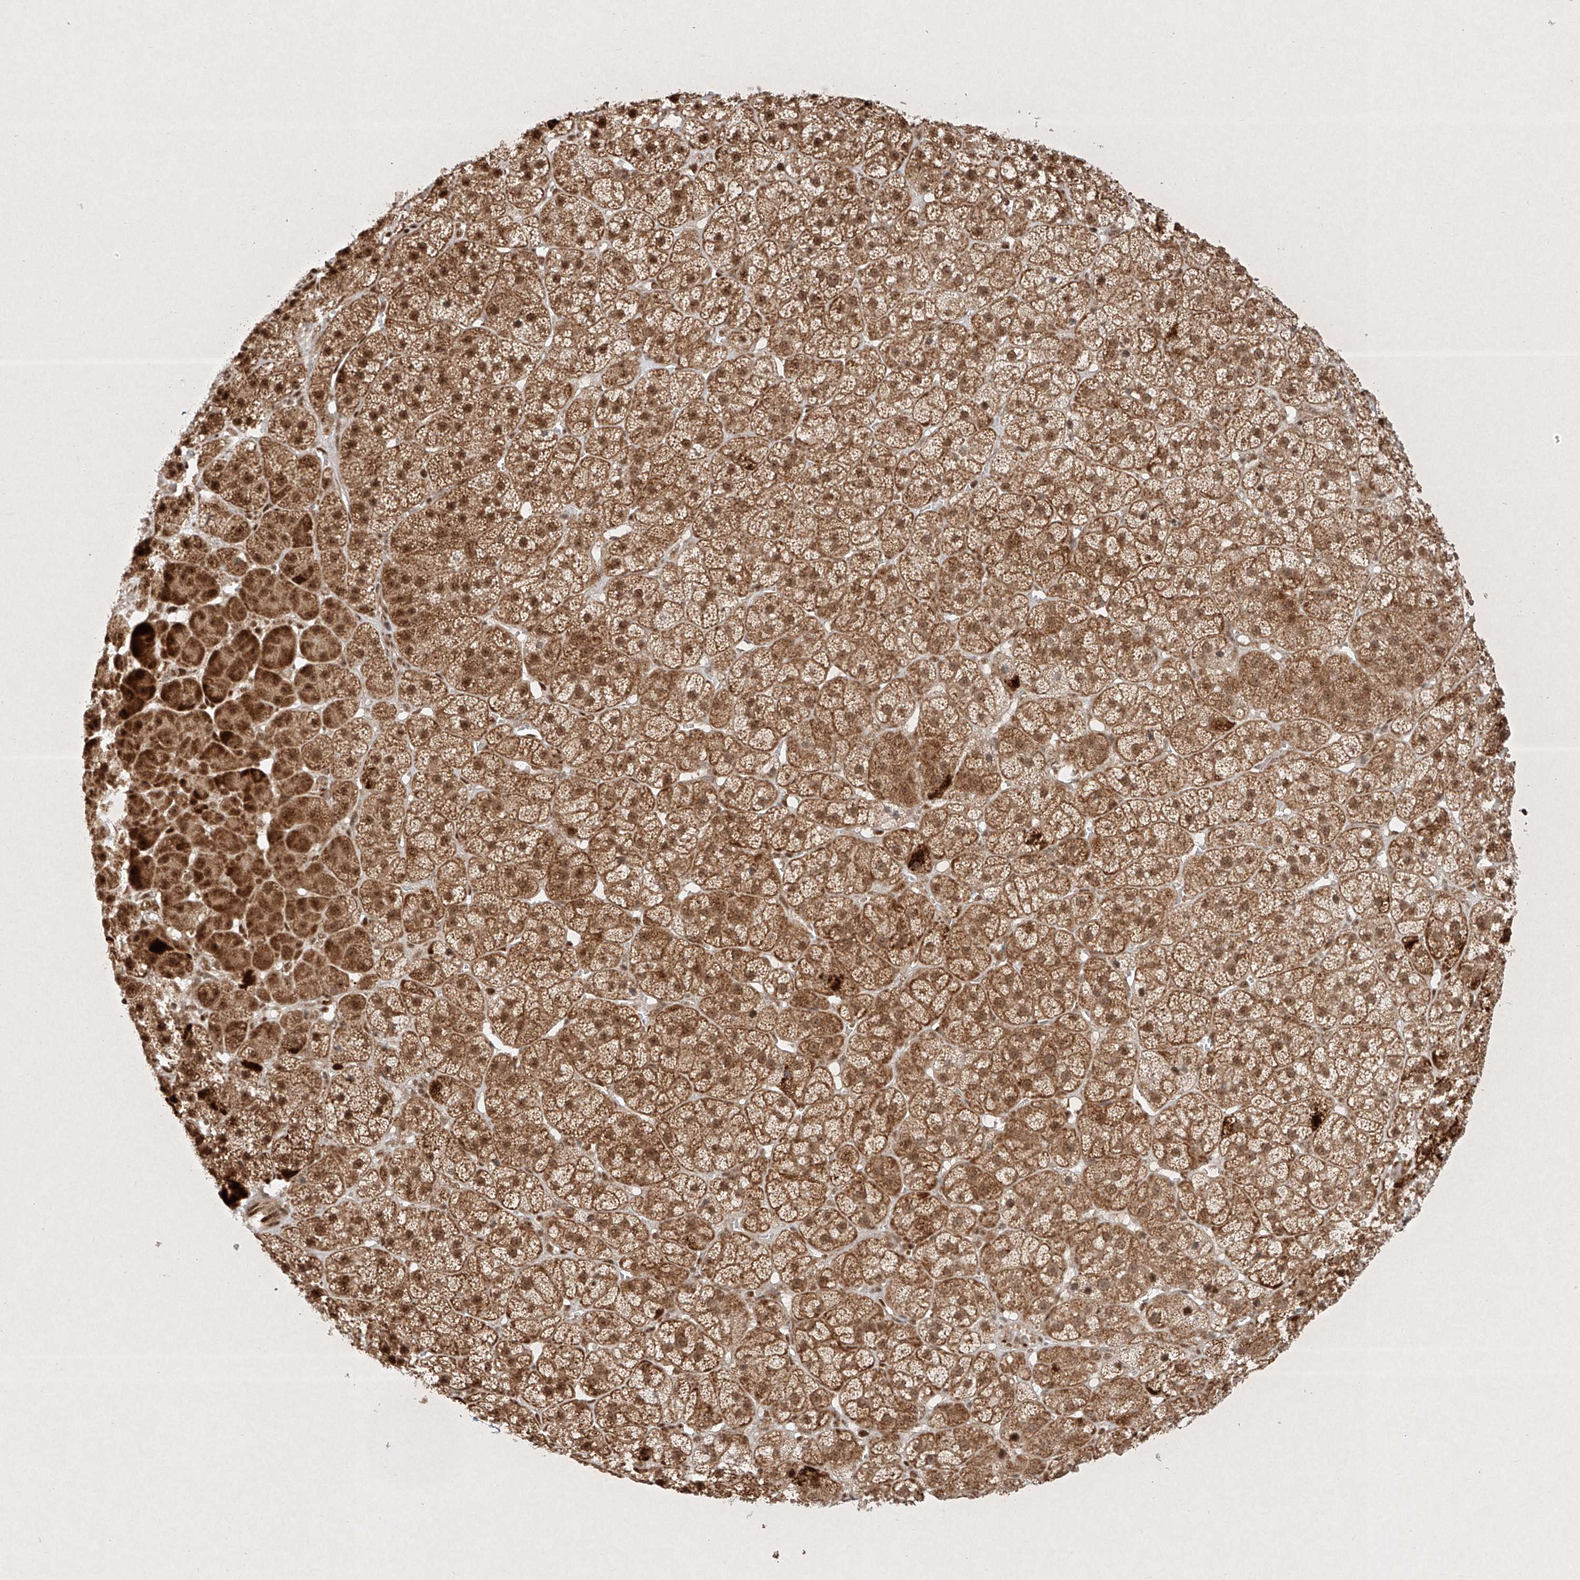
{"staining": {"intensity": "moderate", "quantity": ">75%", "location": "cytoplasmic/membranous,nuclear"}, "tissue": "adrenal gland", "cell_type": "Glandular cells", "image_type": "normal", "snomed": [{"axis": "morphology", "description": "Normal tissue, NOS"}, {"axis": "topography", "description": "Adrenal gland"}], "caption": "Adrenal gland stained with DAB IHC displays medium levels of moderate cytoplasmic/membranous,nuclear expression in approximately >75% of glandular cells.", "gene": "EPG5", "patient": {"sex": "female", "age": 57}}